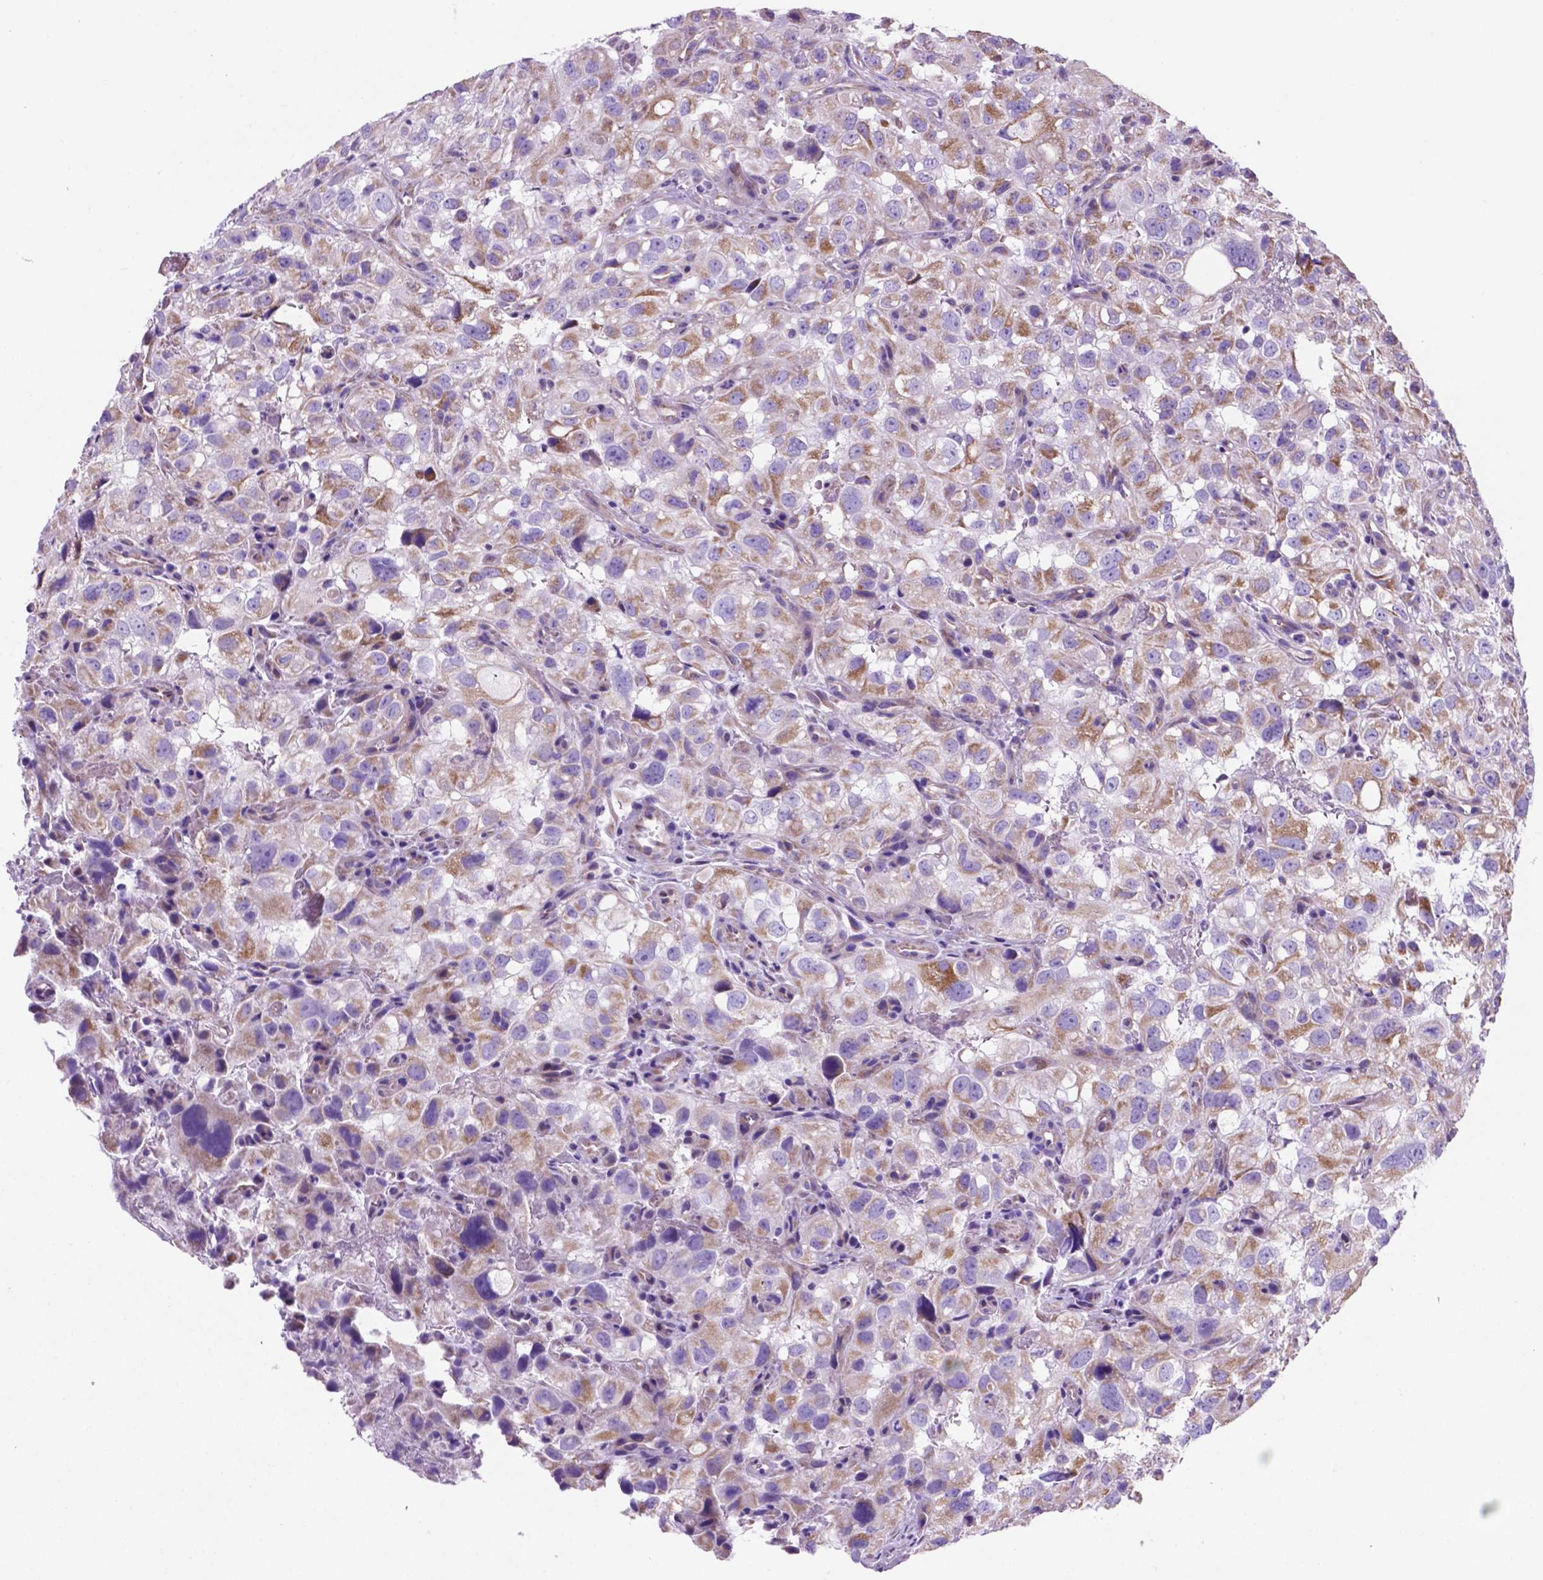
{"staining": {"intensity": "moderate", "quantity": "25%-75%", "location": "cytoplasmic/membranous"}, "tissue": "renal cancer", "cell_type": "Tumor cells", "image_type": "cancer", "snomed": [{"axis": "morphology", "description": "Adenocarcinoma, NOS"}, {"axis": "topography", "description": "Kidney"}], "caption": "Immunohistochemical staining of human renal adenocarcinoma displays medium levels of moderate cytoplasmic/membranous staining in about 25%-75% of tumor cells. (DAB IHC, brown staining for protein, blue staining for nuclei).", "gene": "TMEM121B", "patient": {"sex": "male", "age": 64}}